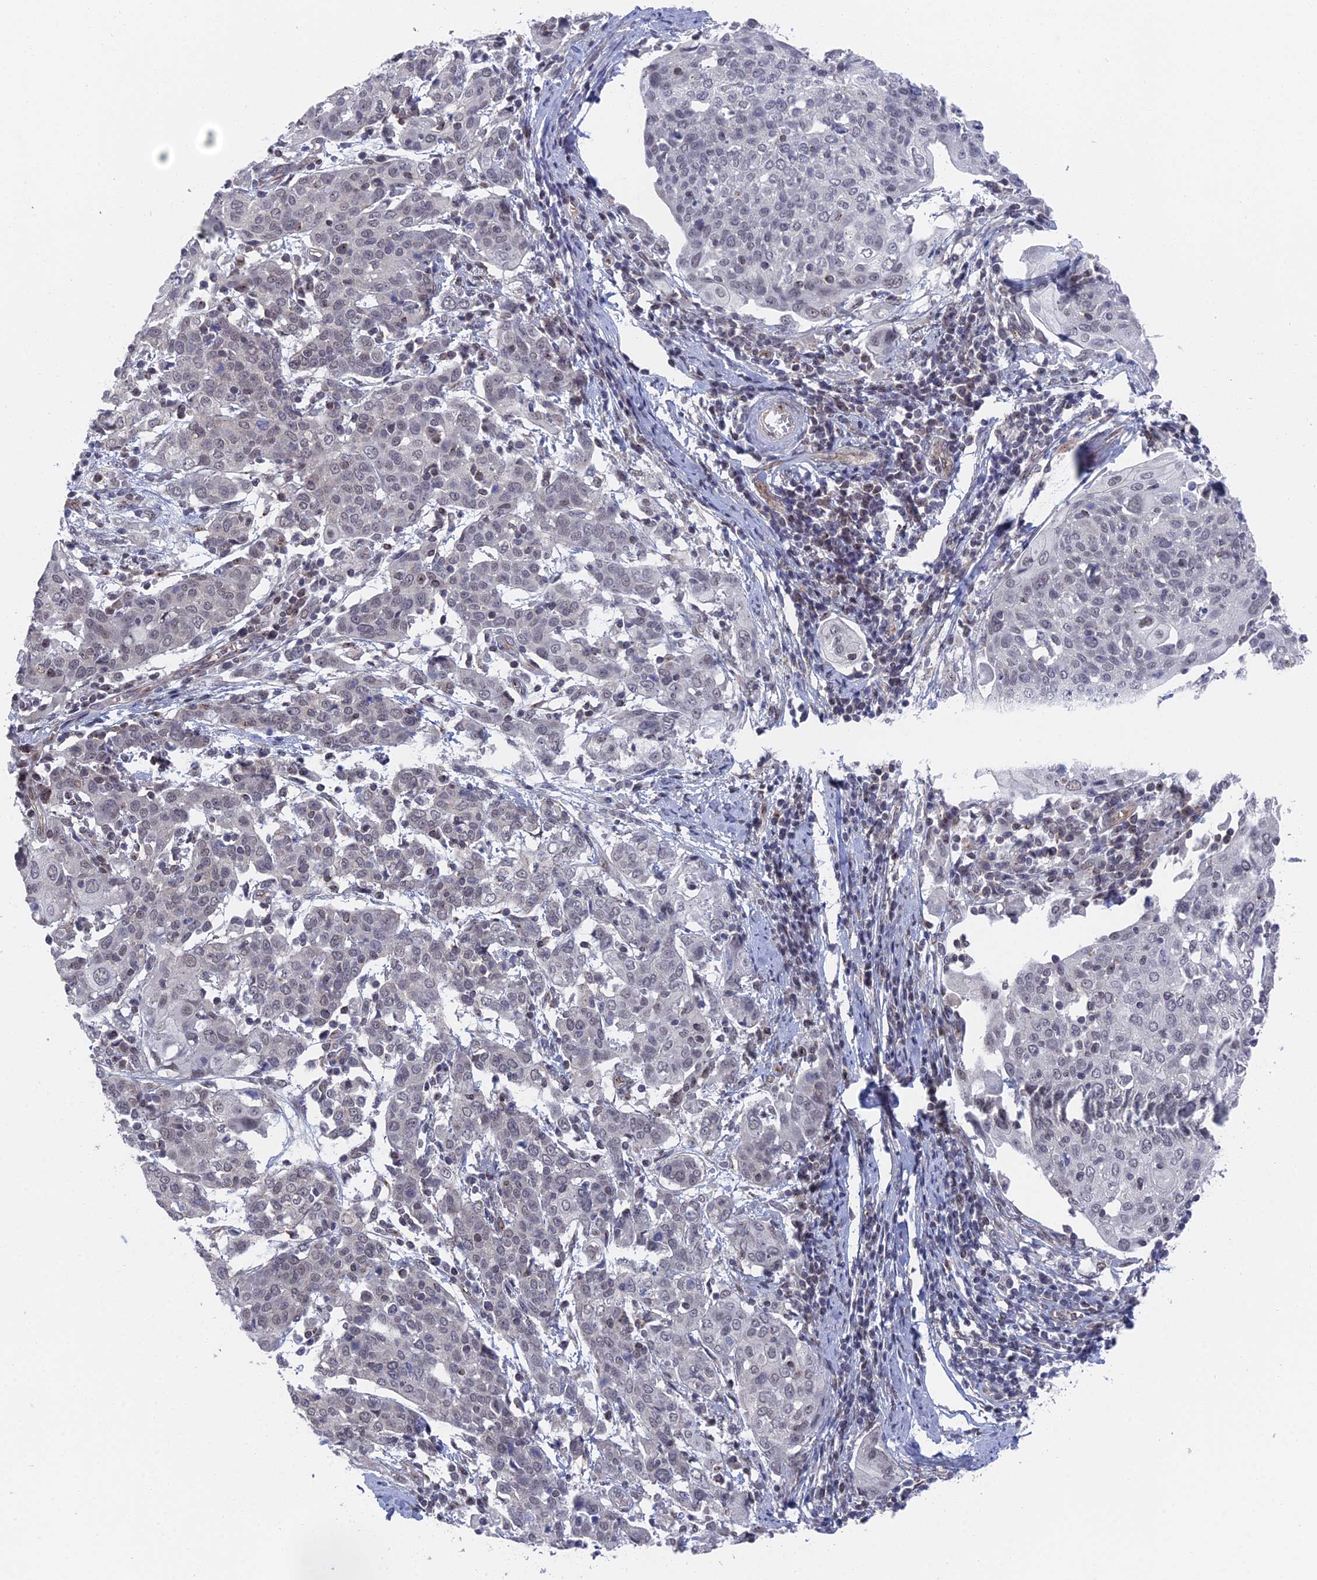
{"staining": {"intensity": "negative", "quantity": "none", "location": "none"}, "tissue": "cervical cancer", "cell_type": "Tumor cells", "image_type": "cancer", "snomed": [{"axis": "morphology", "description": "Squamous cell carcinoma, NOS"}, {"axis": "topography", "description": "Cervix"}], "caption": "IHC of human cervical squamous cell carcinoma shows no expression in tumor cells. Nuclei are stained in blue.", "gene": "FHIP2A", "patient": {"sex": "female", "age": 67}}